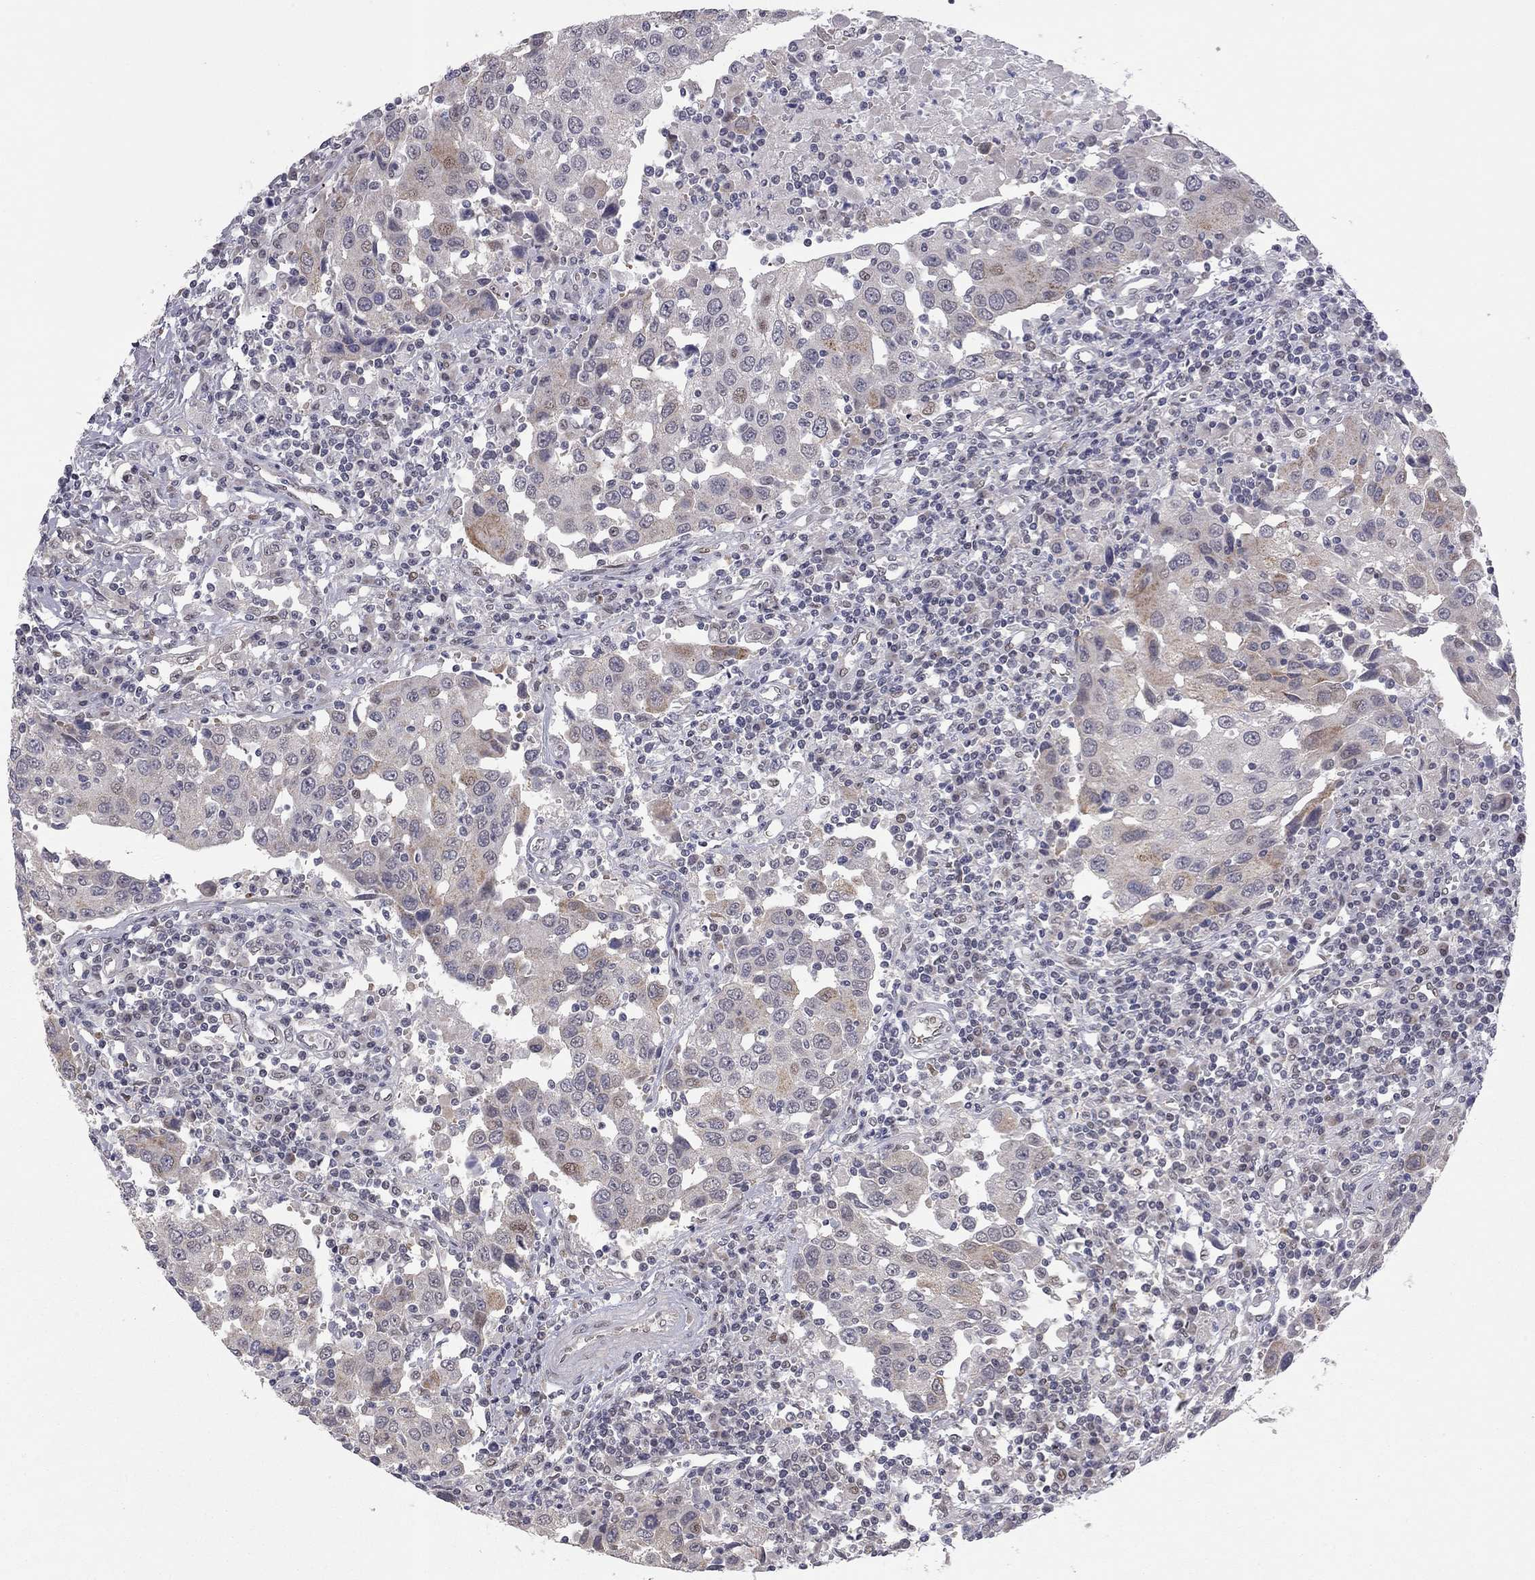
{"staining": {"intensity": "weak", "quantity": "<25%", "location": "cytoplasmic/membranous"}, "tissue": "urothelial cancer", "cell_type": "Tumor cells", "image_type": "cancer", "snomed": [{"axis": "morphology", "description": "Urothelial carcinoma, High grade"}, {"axis": "topography", "description": "Urinary bladder"}], "caption": "Tumor cells show no significant positivity in high-grade urothelial carcinoma.", "gene": "MC3R", "patient": {"sex": "female", "age": 85}}